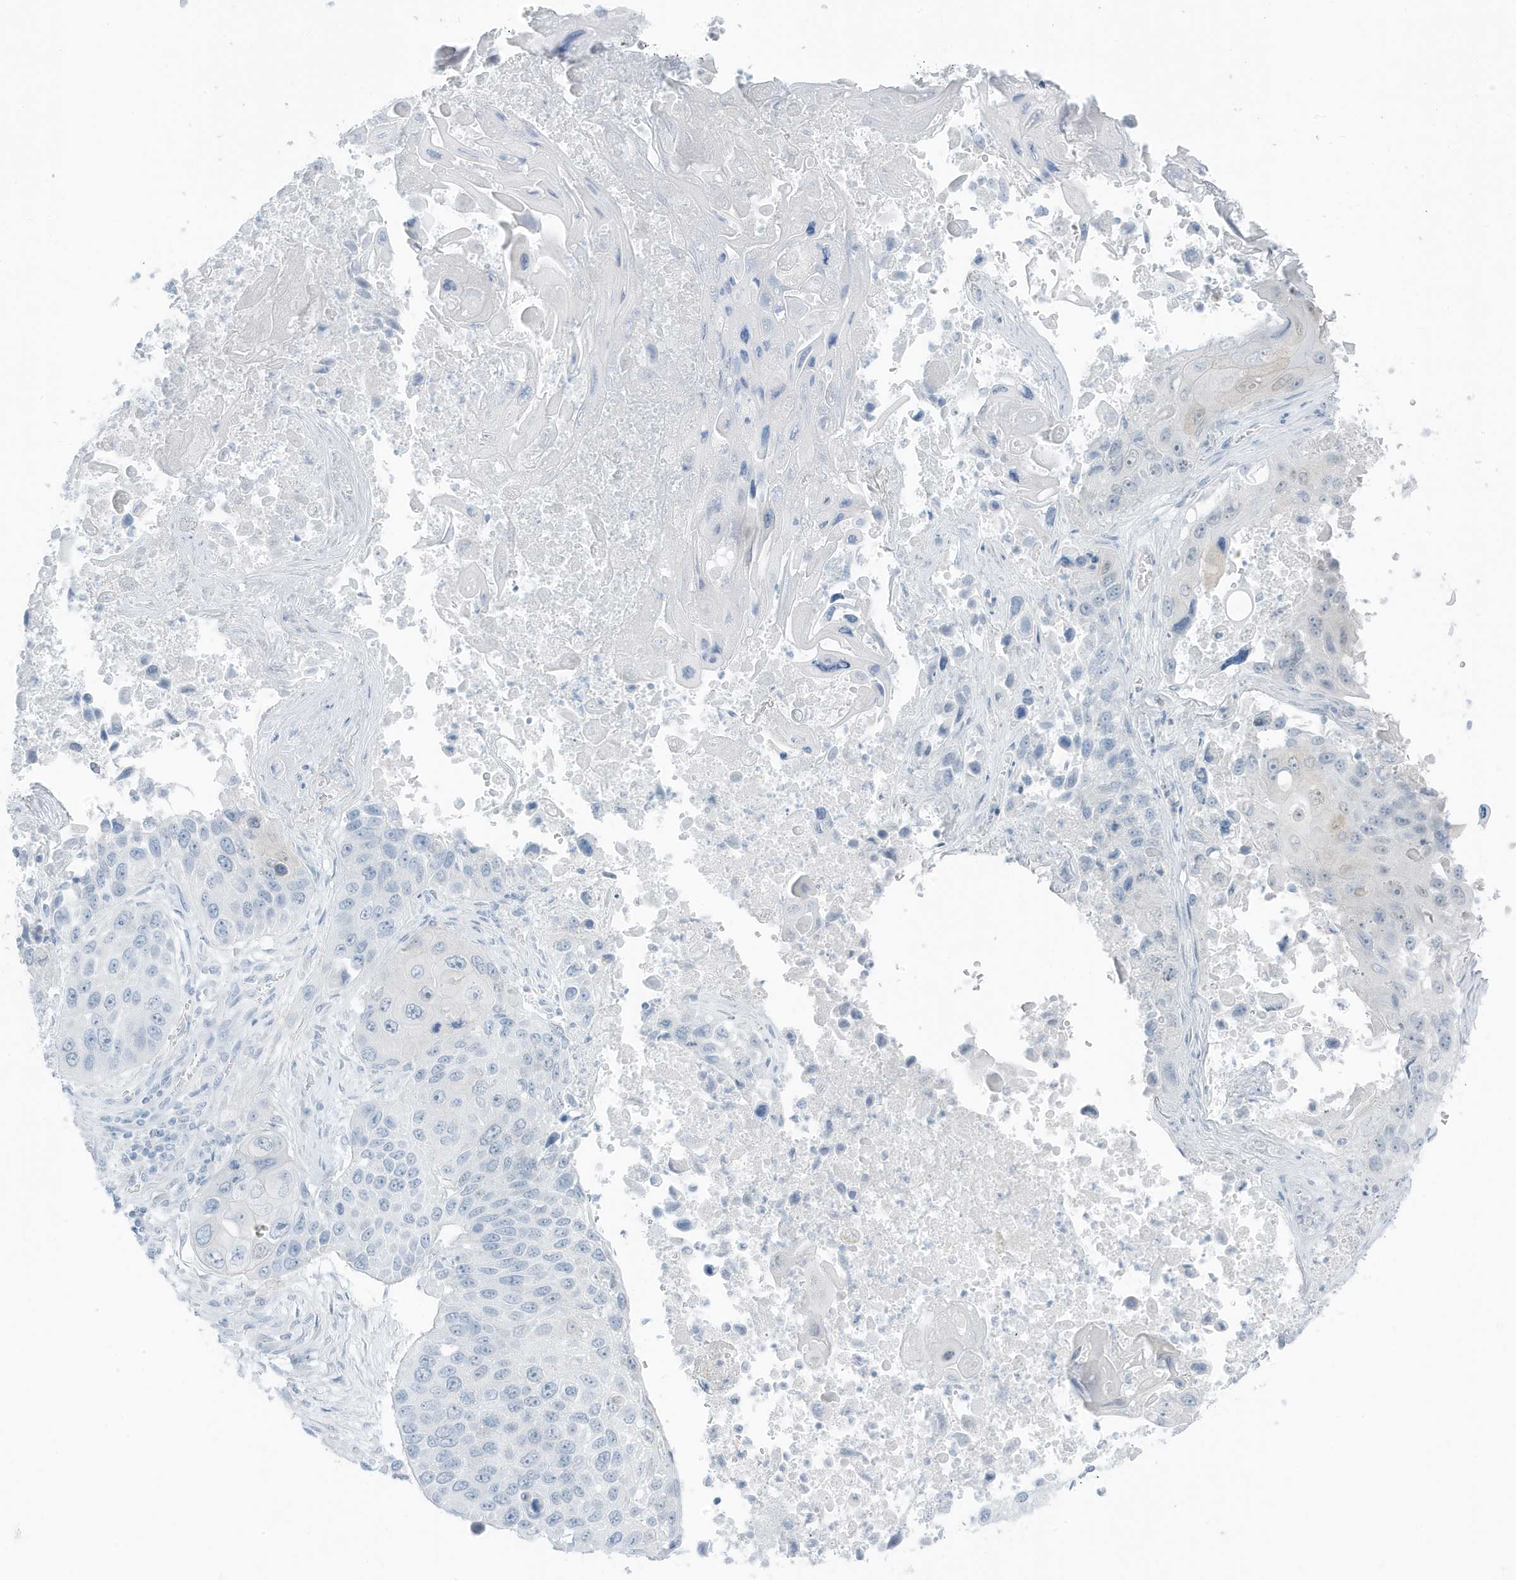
{"staining": {"intensity": "negative", "quantity": "none", "location": "none"}, "tissue": "lung cancer", "cell_type": "Tumor cells", "image_type": "cancer", "snomed": [{"axis": "morphology", "description": "Squamous cell carcinoma, NOS"}, {"axis": "topography", "description": "Lung"}], "caption": "Protein analysis of lung cancer shows no significant staining in tumor cells.", "gene": "ZFP64", "patient": {"sex": "male", "age": 61}}